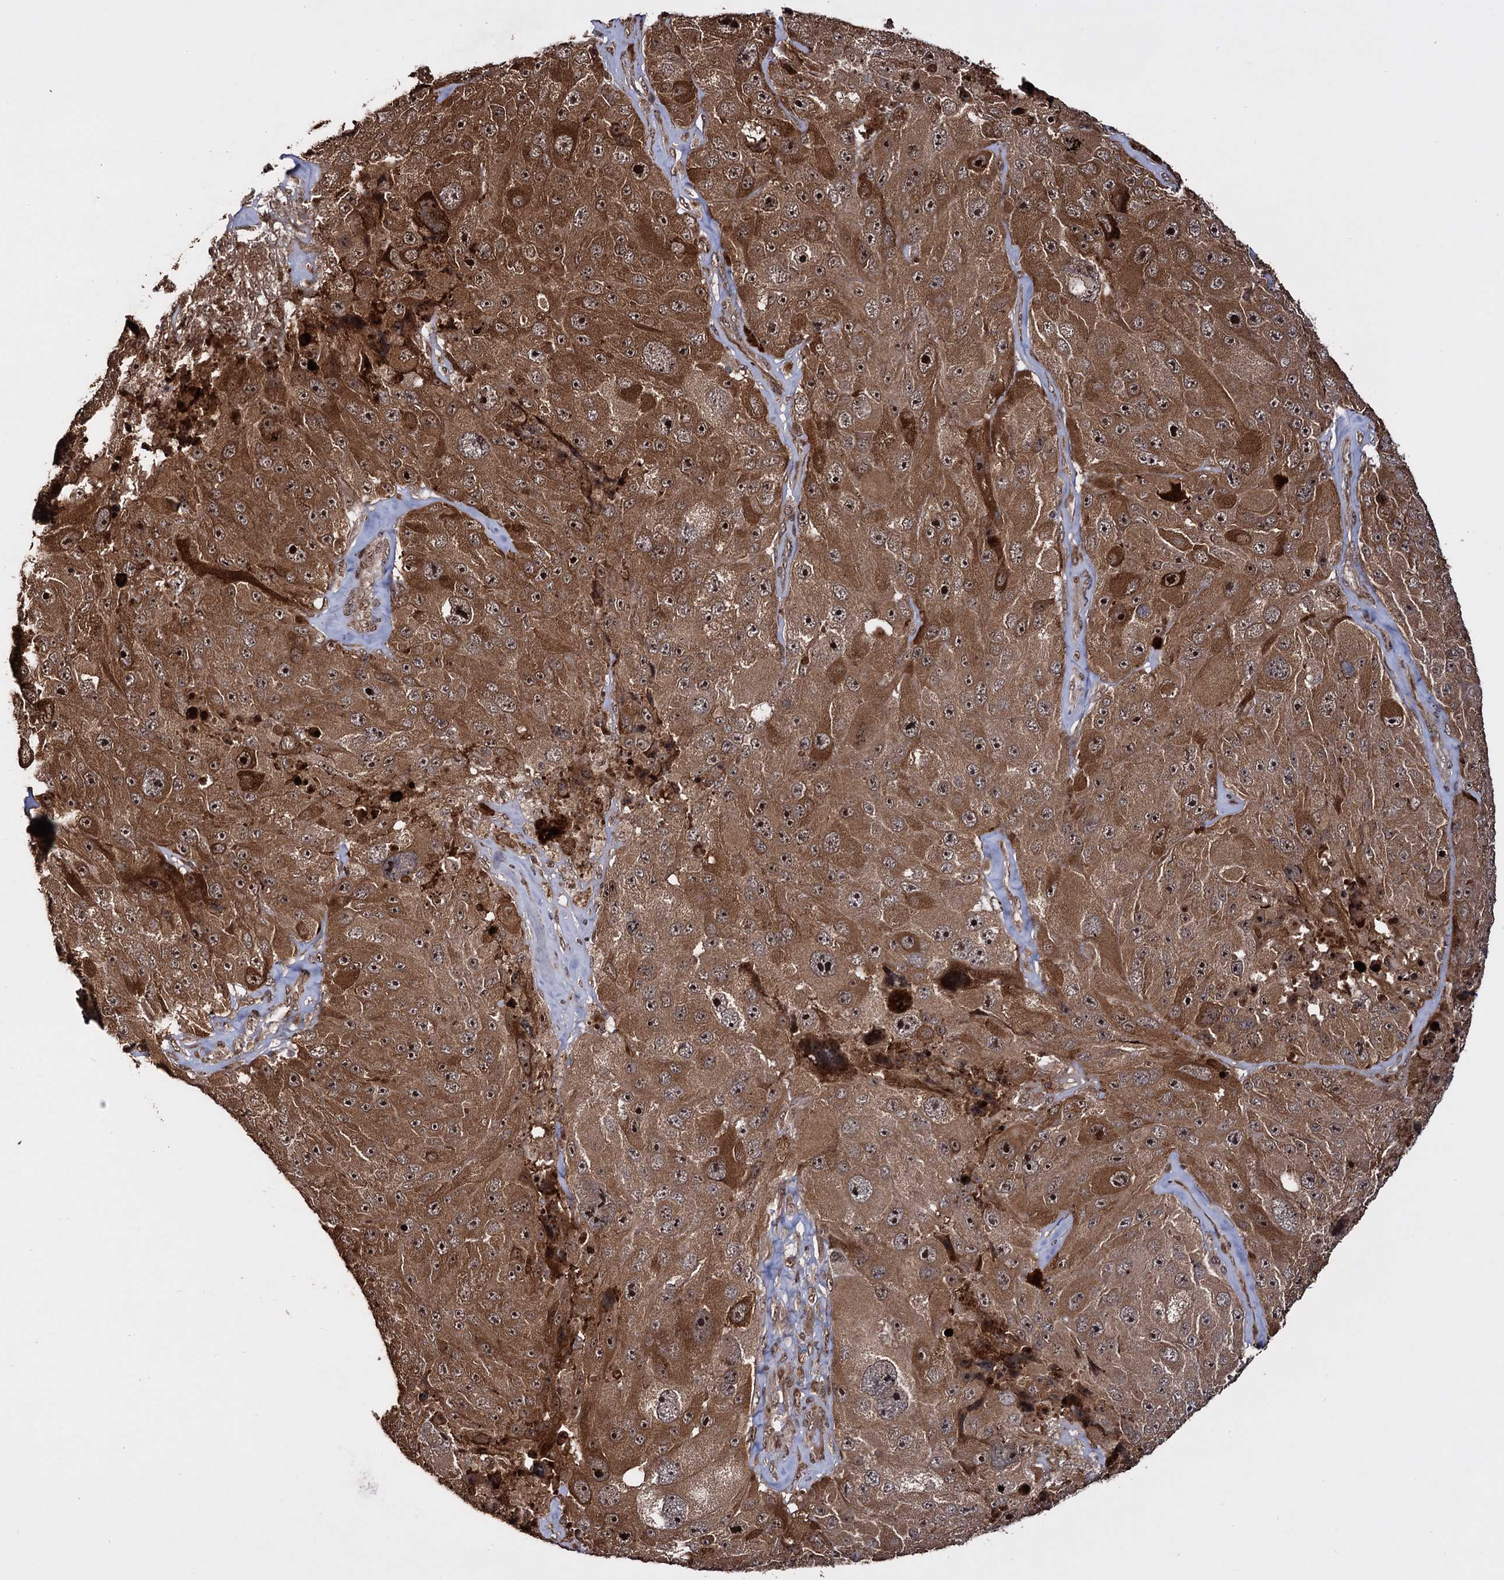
{"staining": {"intensity": "strong", "quantity": ">75%", "location": "cytoplasmic/membranous,nuclear"}, "tissue": "melanoma", "cell_type": "Tumor cells", "image_type": "cancer", "snomed": [{"axis": "morphology", "description": "Malignant melanoma, Metastatic site"}, {"axis": "topography", "description": "Lymph node"}], "caption": "Malignant melanoma (metastatic site) tissue exhibits strong cytoplasmic/membranous and nuclear staining in about >75% of tumor cells", "gene": "PIGB", "patient": {"sex": "male", "age": 62}}